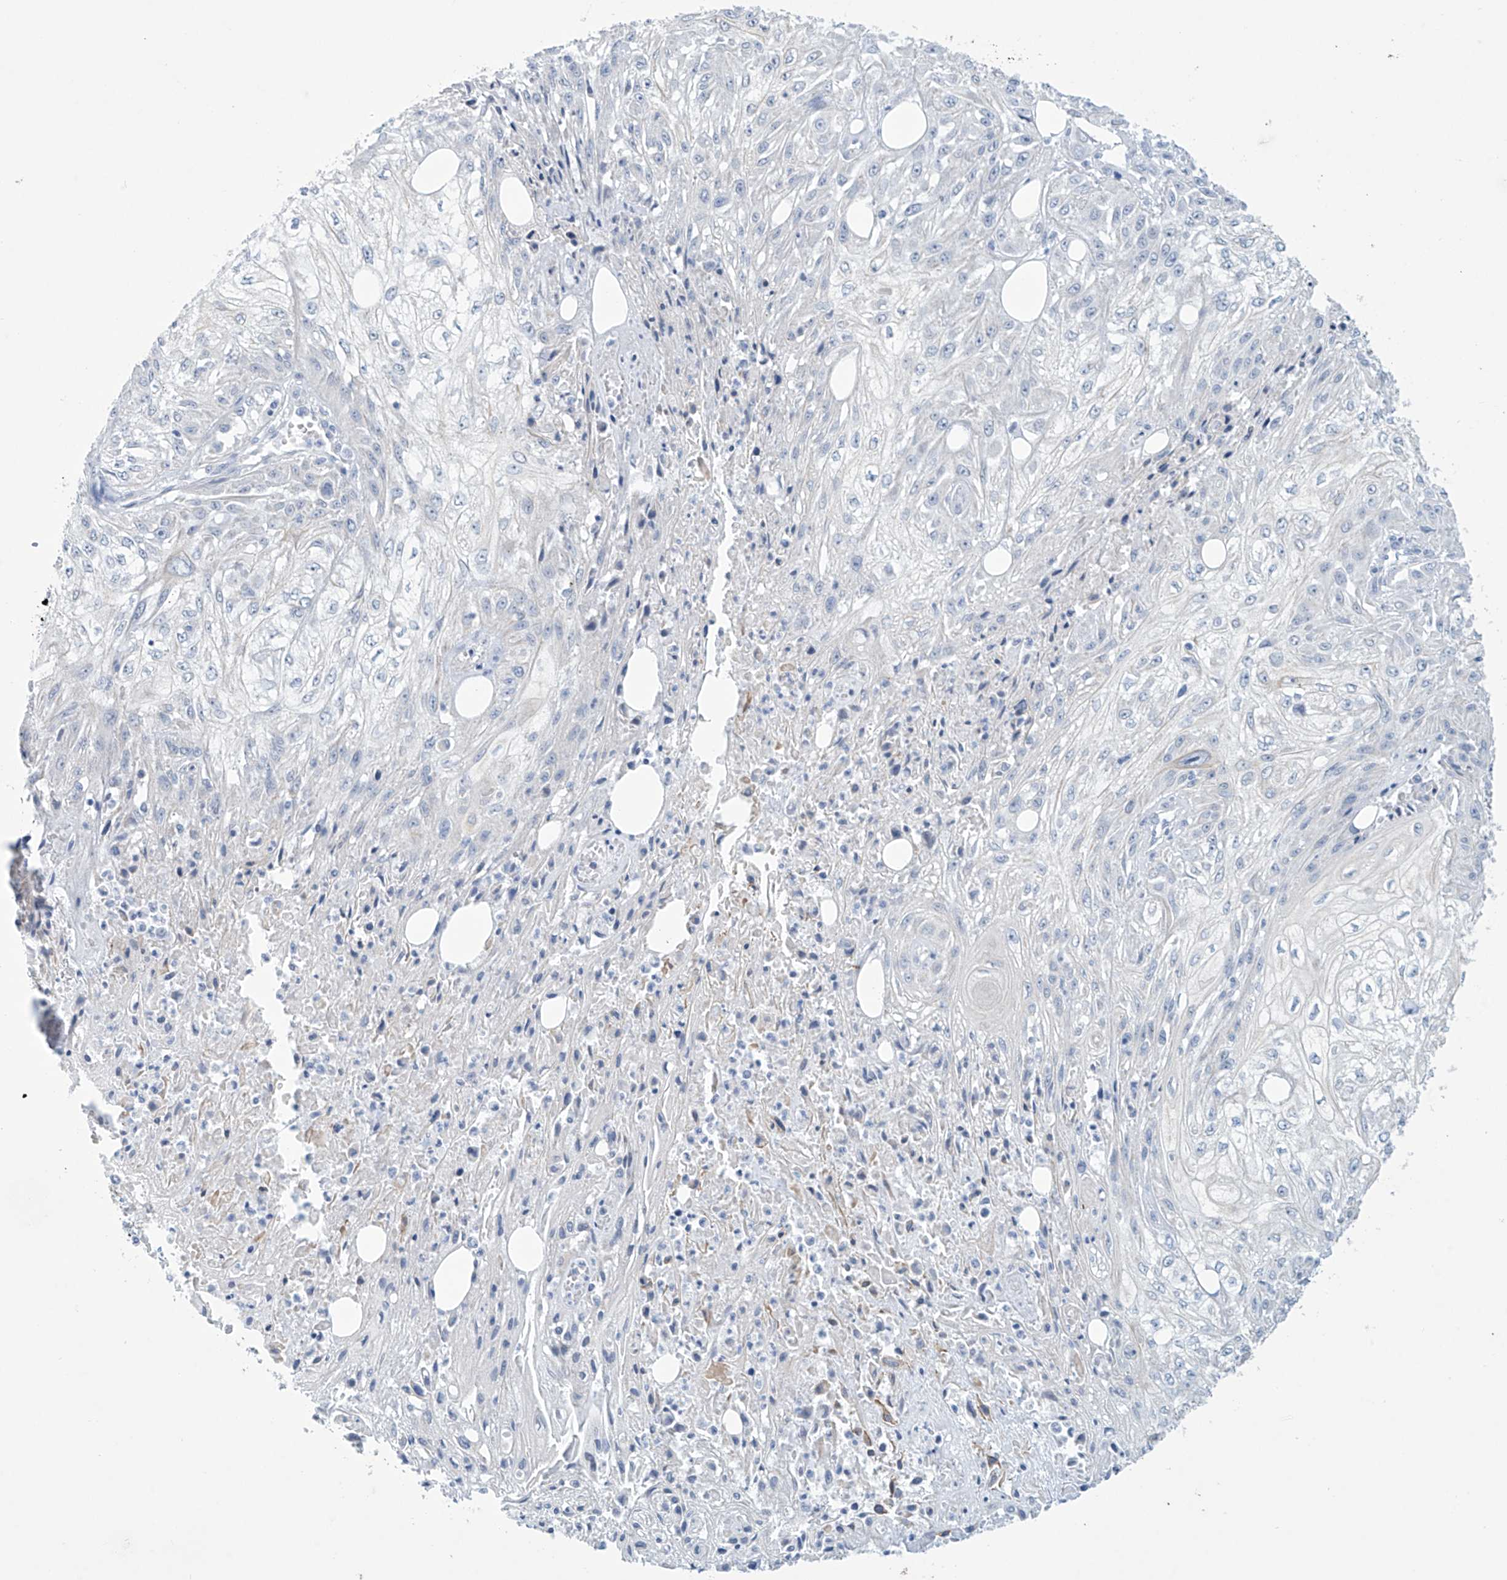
{"staining": {"intensity": "negative", "quantity": "none", "location": "none"}, "tissue": "skin cancer", "cell_type": "Tumor cells", "image_type": "cancer", "snomed": [{"axis": "morphology", "description": "Squamous cell carcinoma, NOS"}, {"axis": "morphology", "description": "Squamous cell carcinoma, metastatic, NOS"}, {"axis": "topography", "description": "Skin"}, {"axis": "topography", "description": "Lymph node"}], "caption": "Protein analysis of skin squamous cell carcinoma shows no significant staining in tumor cells. The staining is performed using DAB (3,3'-diaminobenzidine) brown chromogen with nuclei counter-stained in using hematoxylin.", "gene": "SLC35A5", "patient": {"sex": "male", "age": 75}}